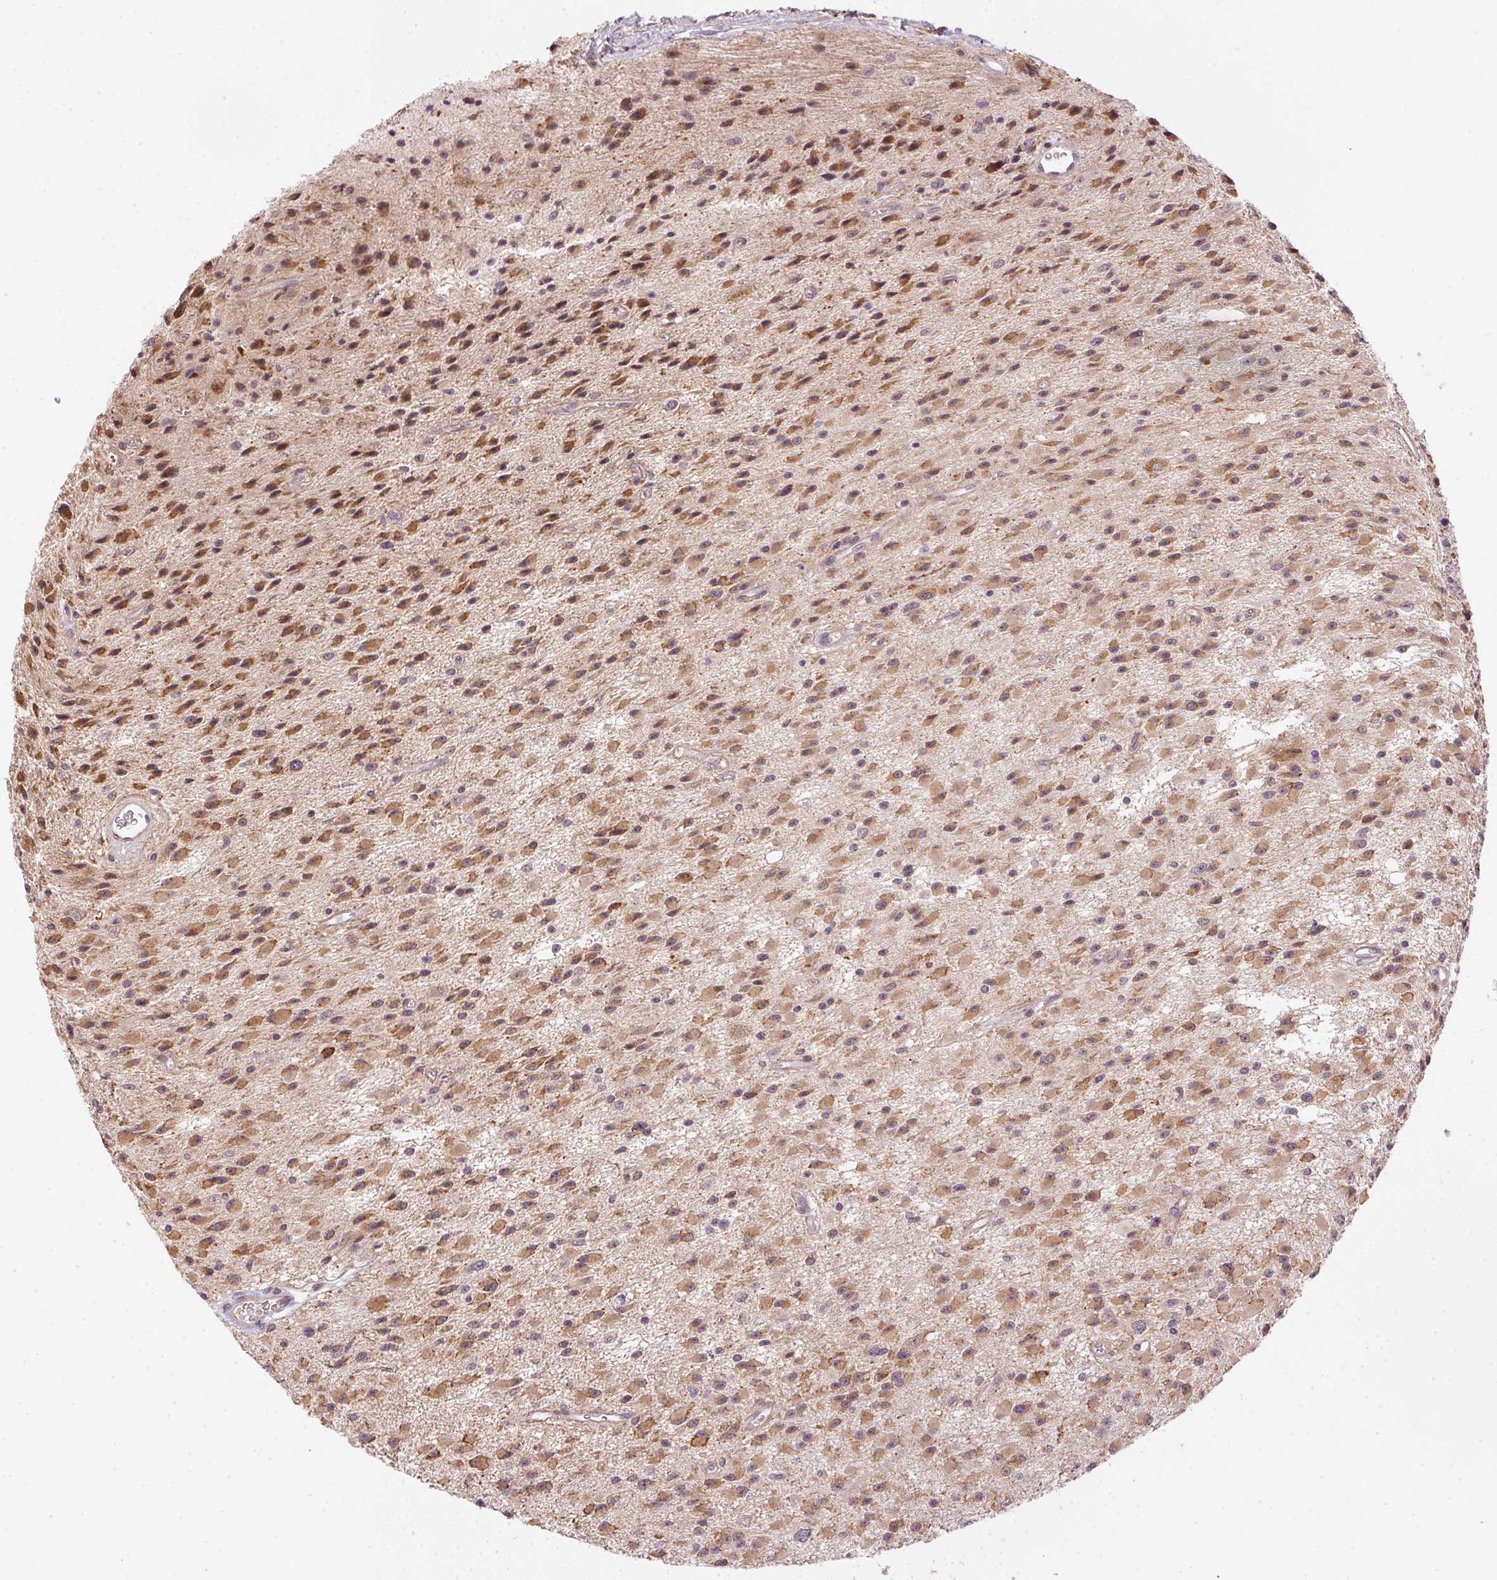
{"staining": {"intensity": "moderate", "quantity": "25%-75%", "location": "cytoplasmic/membranous"}, "tissue": "glioma", "cell_type": "Tumor cells", "image_type": "cancer", "snomed": [{"axis": "morphology", "description": "Glioma, malignant, High grade"}, {"axis": "topography", "description": "Brain"}], "caption": "Malignant high-grade glioma stained for a protein reveals moderate cytoplasmic/membranous positivity in tumor cells.", "gene": "CFAP92", "patient": {"sex": "male", "age": 29}}